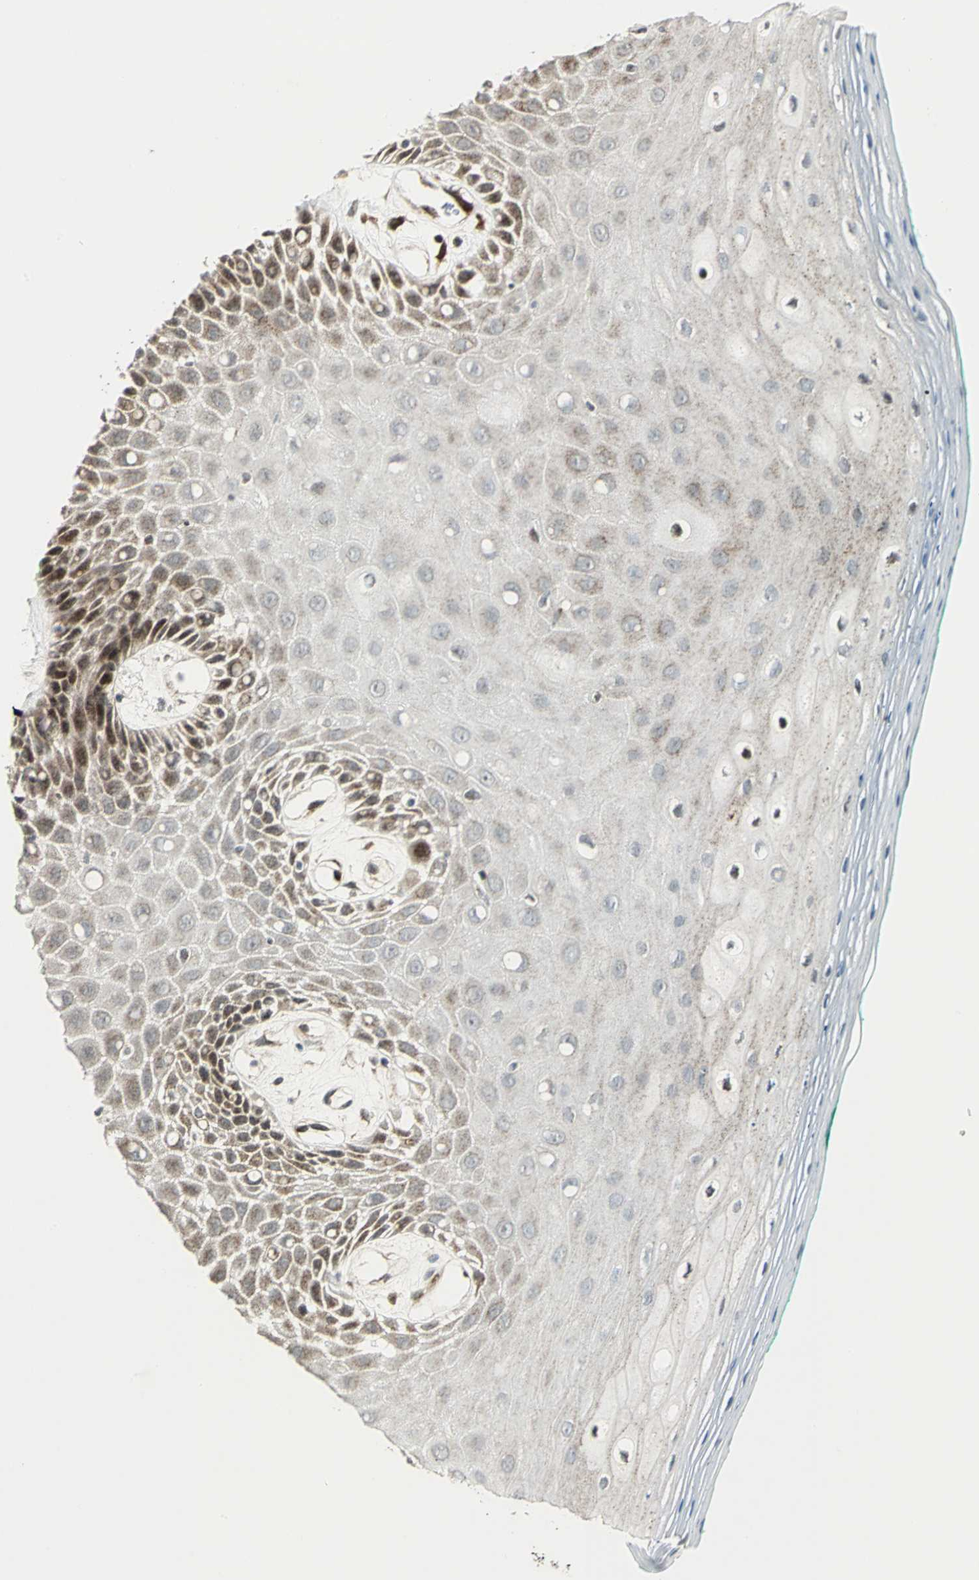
{"staining": {"intensity": "moderate", "quantity": ">75%", "location": "cytoplasmic/membranous,nuclear"}, "tissue": "oral mucosa", "cell_type": "Squamous epithelial cells", "image_type": "normal", "snomed": [{"axis": "morphology", "description": "Normal tissue, NOS"}, {"axis": "morphology", "description": "Squamous cell carcinoma, NOS"}, {"axis": "topography", "description": "Skeletal muscle"}, {"axis": "topography", "description": "Oral tissue"}, {"axis": "topography", "description": "Head-Neck"}], "caption": "Immunohistochemical staining of normal oral mucosa demonstrates medium levels of moderate cytoplasmic/membranous,nuclear staining in about >75% of squamous epithelial cells.", "gene": "ATP6V1A", "patient": {"sex": "female", "age": 84}}